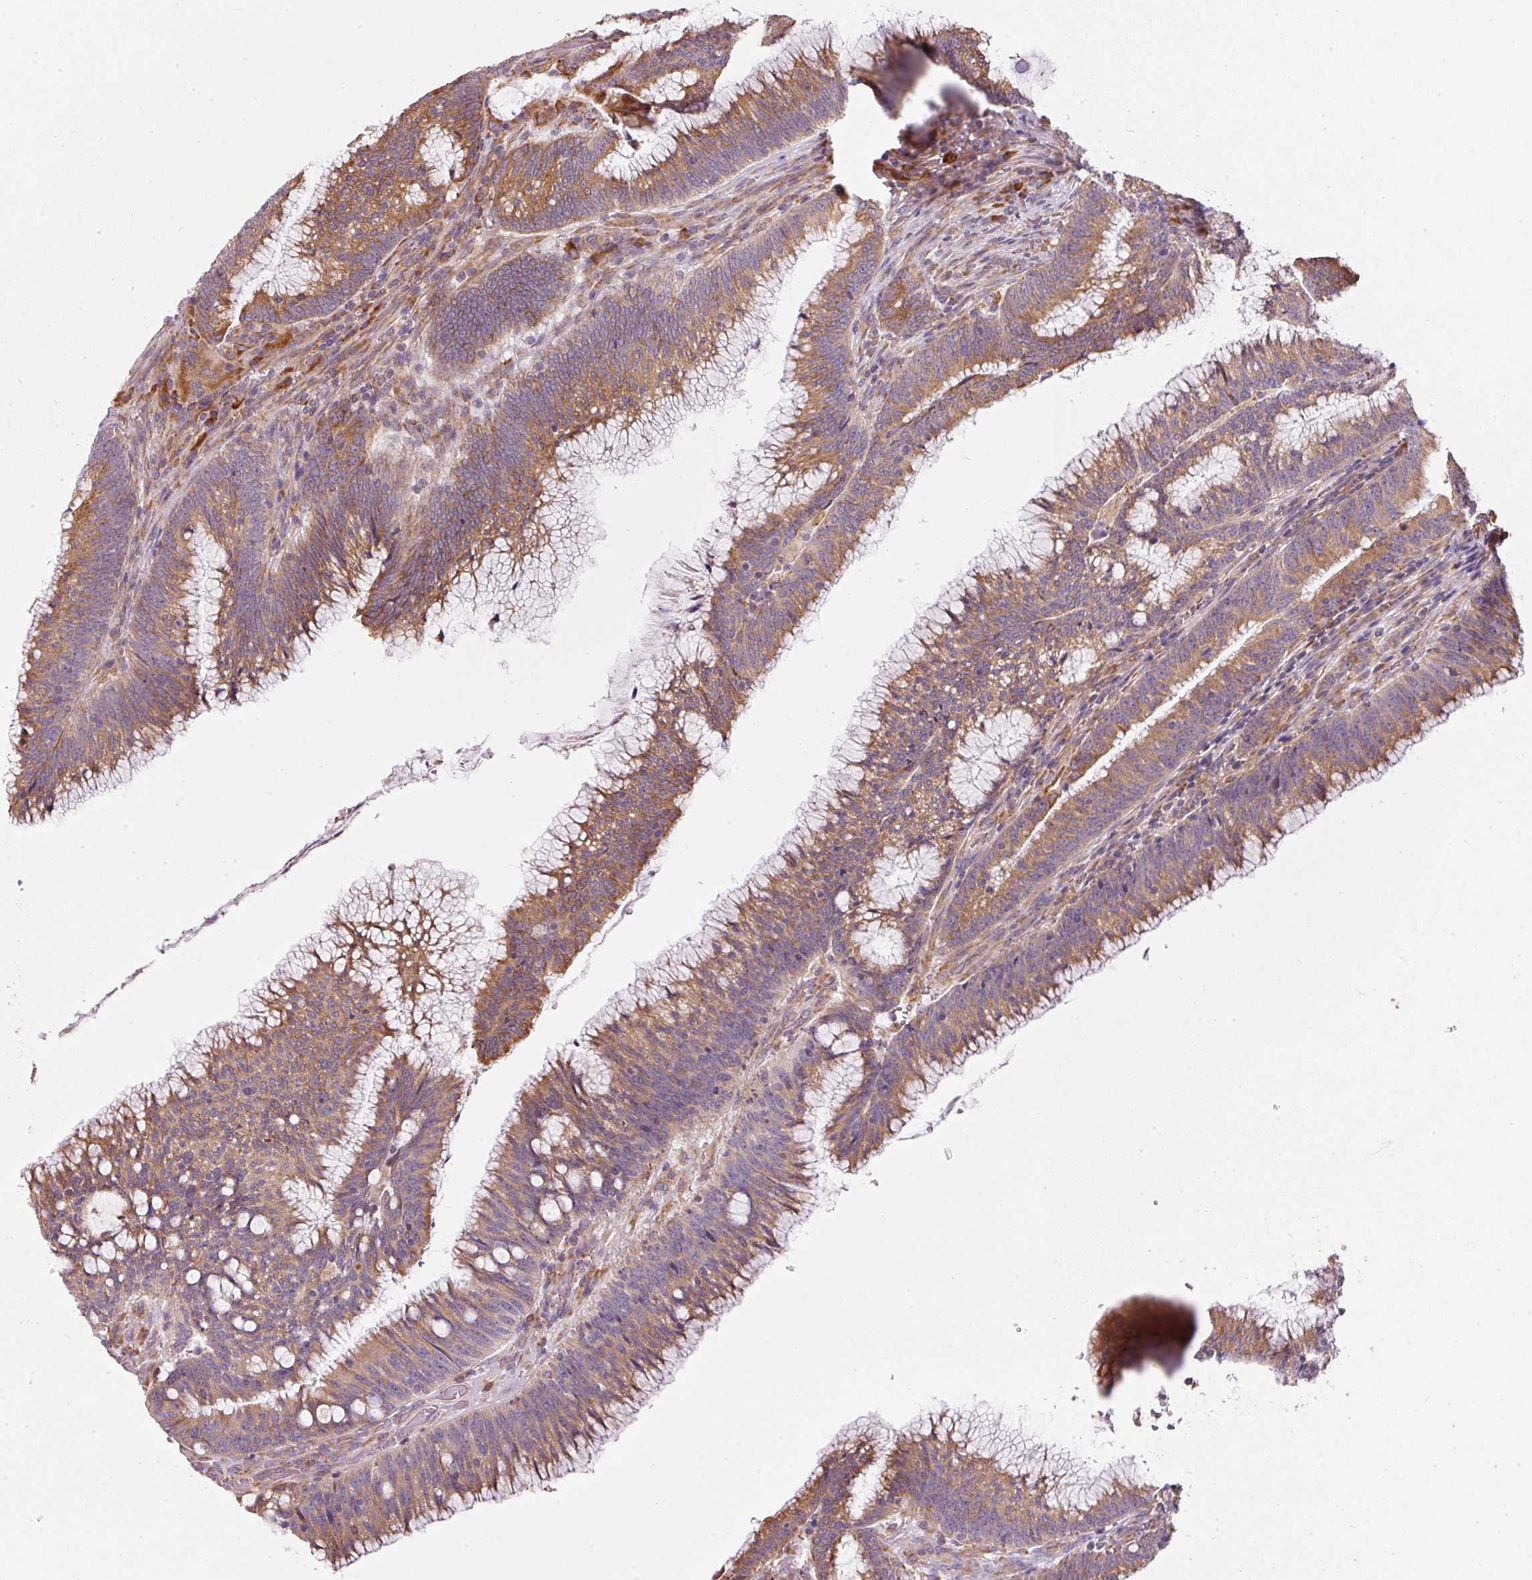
{"staining": {"intensity": "moderate", "quantity": ">75%", "location": "cytoplasmic/membranous"}, "tissue": "colorectal cancer", "cell_type": "Tumor cells", "image_type": "cancer", "snomed": [{"axis": "morphology", "description": "Adenocarcinoma, NOS"}, {"axis": "topography", "description": "Rectum"}], "caption": "Protein positivity by immunohistochemistry exhibits moderate cytoplasmic/membranous positivity in approximately >75% of tumor cells in colorectal adenocarcinoma.", "gene": "MORN4", "patient": {"sex": "female", "age": 77}}